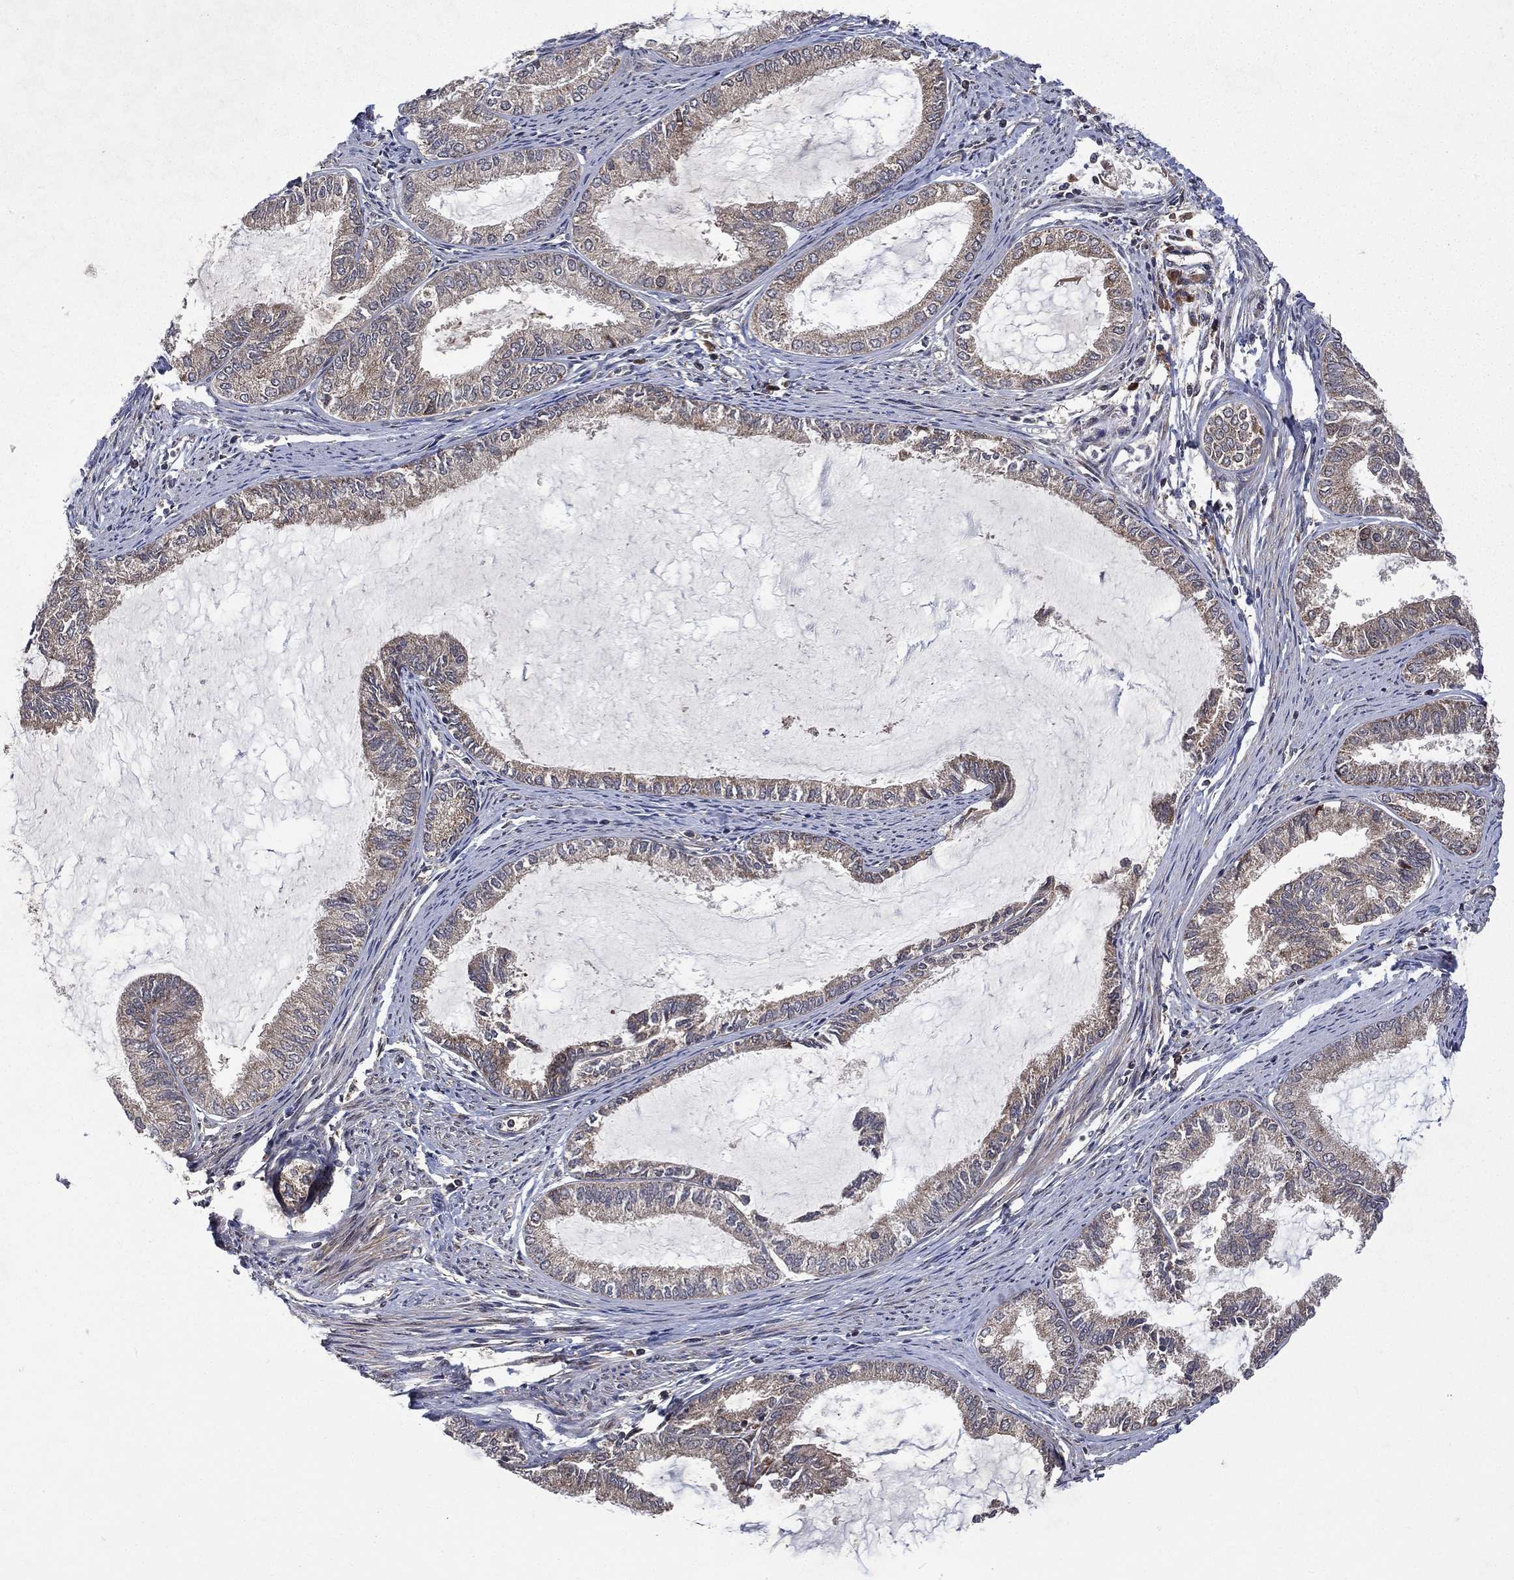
{"staining": {"intensity": "moderate", "quantity": "25%-75%", "location": "cytoplasmic/membranous"}, "tissue": "endometrial cancer", "cell_type": "Tumor cells", "image_type": "cancer", "snomed": [{"axis": "morphology", "description": "Adenocarcinoma, NOS"}, {"axis": "topography", "description": "Endometrium"}], "caption": "This image exhibits immunohistochemistry staining of endometrial adenocarcinoma, with medium moderate cytoplasmic/membranous expression in about 25%-75% of tumor cells.", "gene": "RAB11FIP4", "patient": {"sex": "female", "age": 86}}